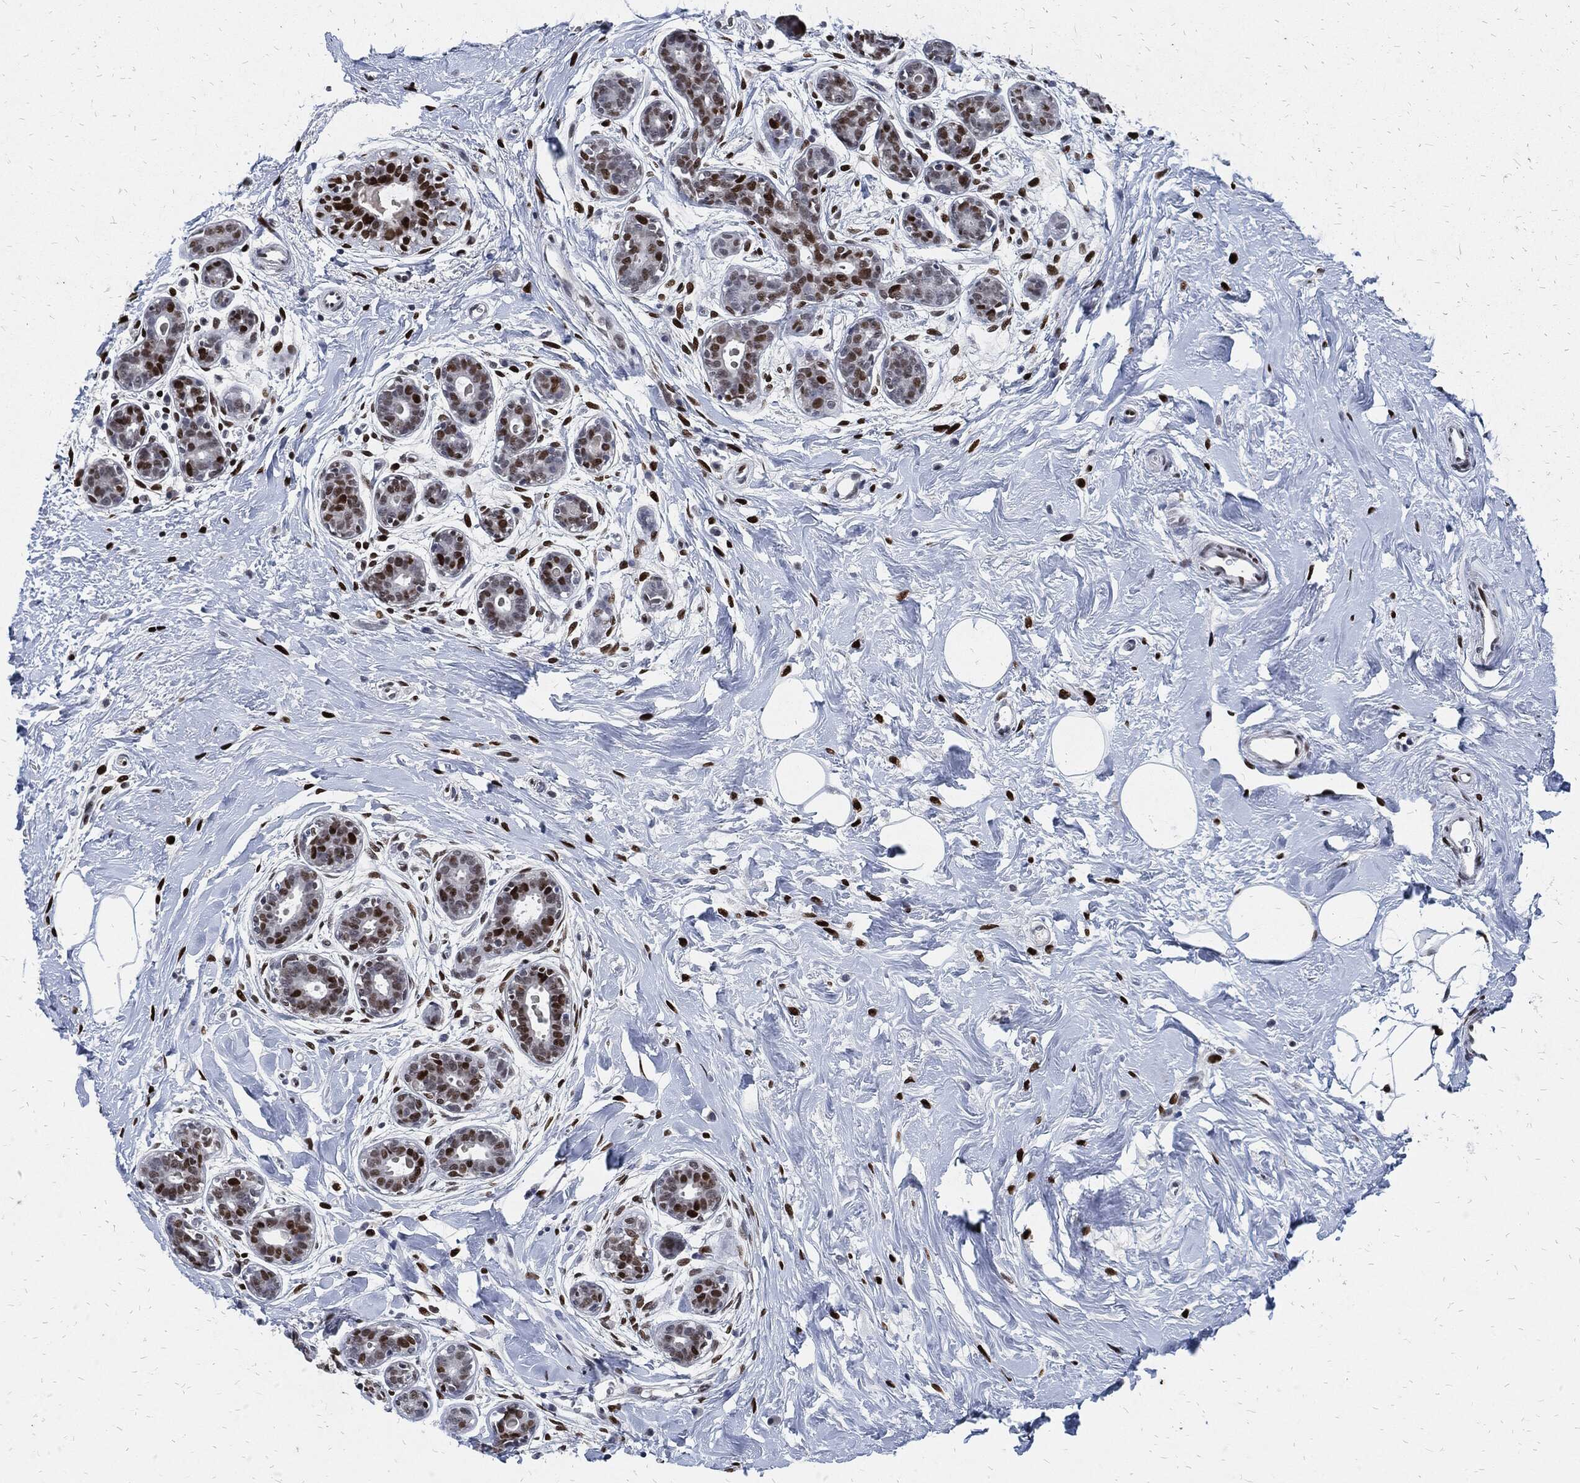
{"staining": {"intensity": "negative", "quantity": "none", "location": "none"}, "tissue": "breast", "cell_type": "Adipocytes", "image_type": "normal", "snomed": [{"axis": "morphology", "description": "Normal tissue, NOS"}, {"axis": "topography", "description": "Breast"}], "caption": "The immunohistochemistry (IHC) photomicrograph has no significant expression in adipocytes of breast.", "gene": "JUN", "patient": {"sex": "female", "age": 43}}